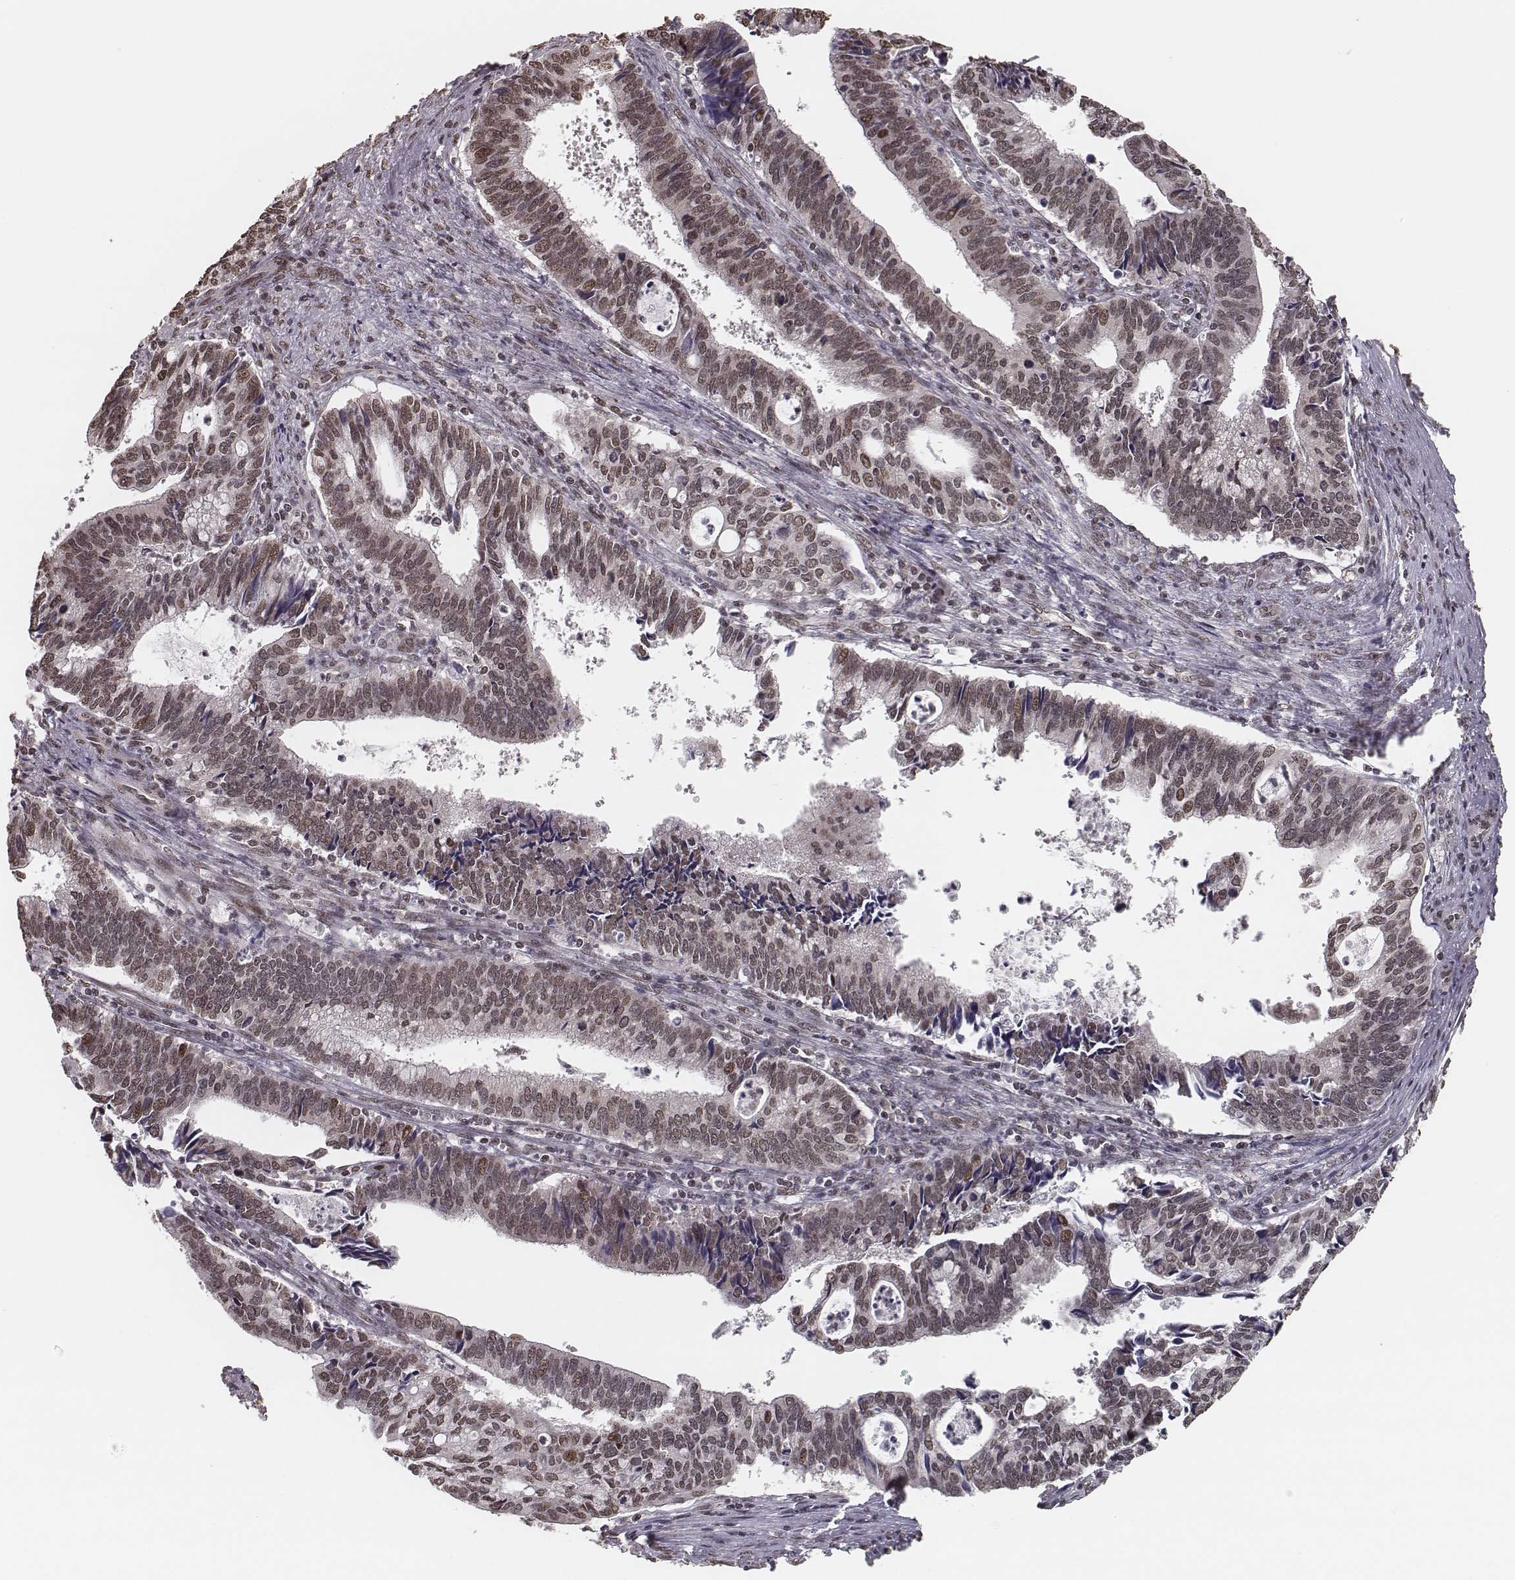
{"staining": {"intensity": "weak", "quantity": ">75%", "location": "nuclear"}, "tissue": "cervical cancer", "cell_type": "Tumor cells", "image_type": "cancer", "snomed": [{"axis": "morphology", "description": "Adenocarcinoma, NOS"}, {"axis": "topography", "description": "Cervix"}], "caption": "Immunohistochemistry of human cervical cancer exhibits low levels of weak nuclear expression in approximately >75% of tumor cells. The staining was performed using DAB (3,3'-diaminobenzidine), with brown indicating positive protein expression. Nuclei are stained blue with hematoxylin.", "gene": "HMGA2", "patient": {"sex": "female", "age": 42}}